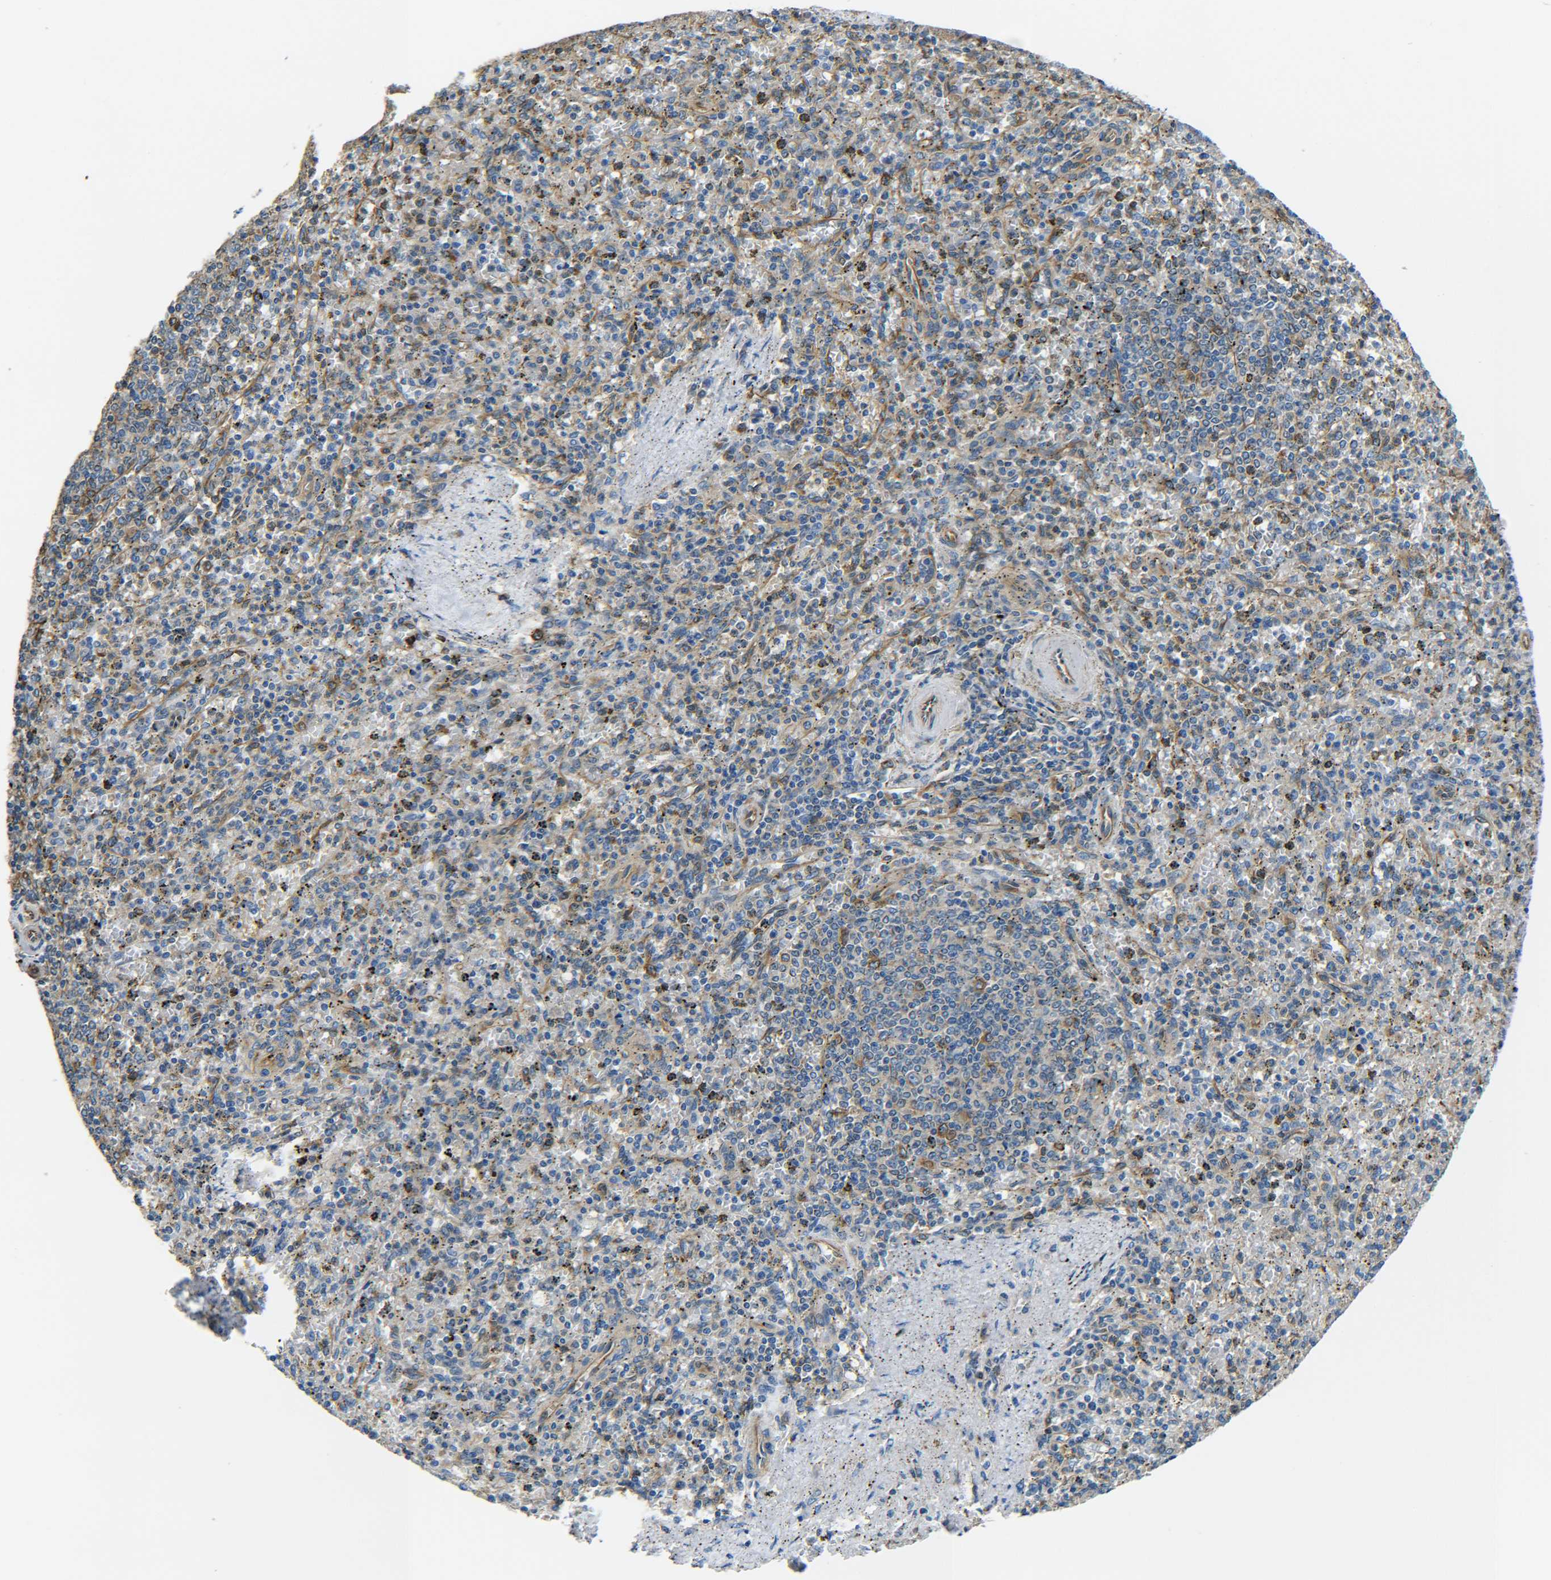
{"staining": {"intensity": "weak", "quantity": "25%-75%", "location": "cytoplasmic/membranous"}, "tissue": "spleen", "cell_type": "Cells in red pulp", "image_type": "normal", "snomed": [{"axis": "morphology", "description": "Normal tissue, NOS"}, {"axis": "topography", "description": "Spleen"}], "caption": "A low amount of weak cytoplasmic/membranous positivity is appreciated in about 25%-75% of cells in red pulp in normal spleen. (IHC, brightfield microscopy, high magnification).", "gene": "TUBB", "patient": {"sex": "male", "age": 72}}